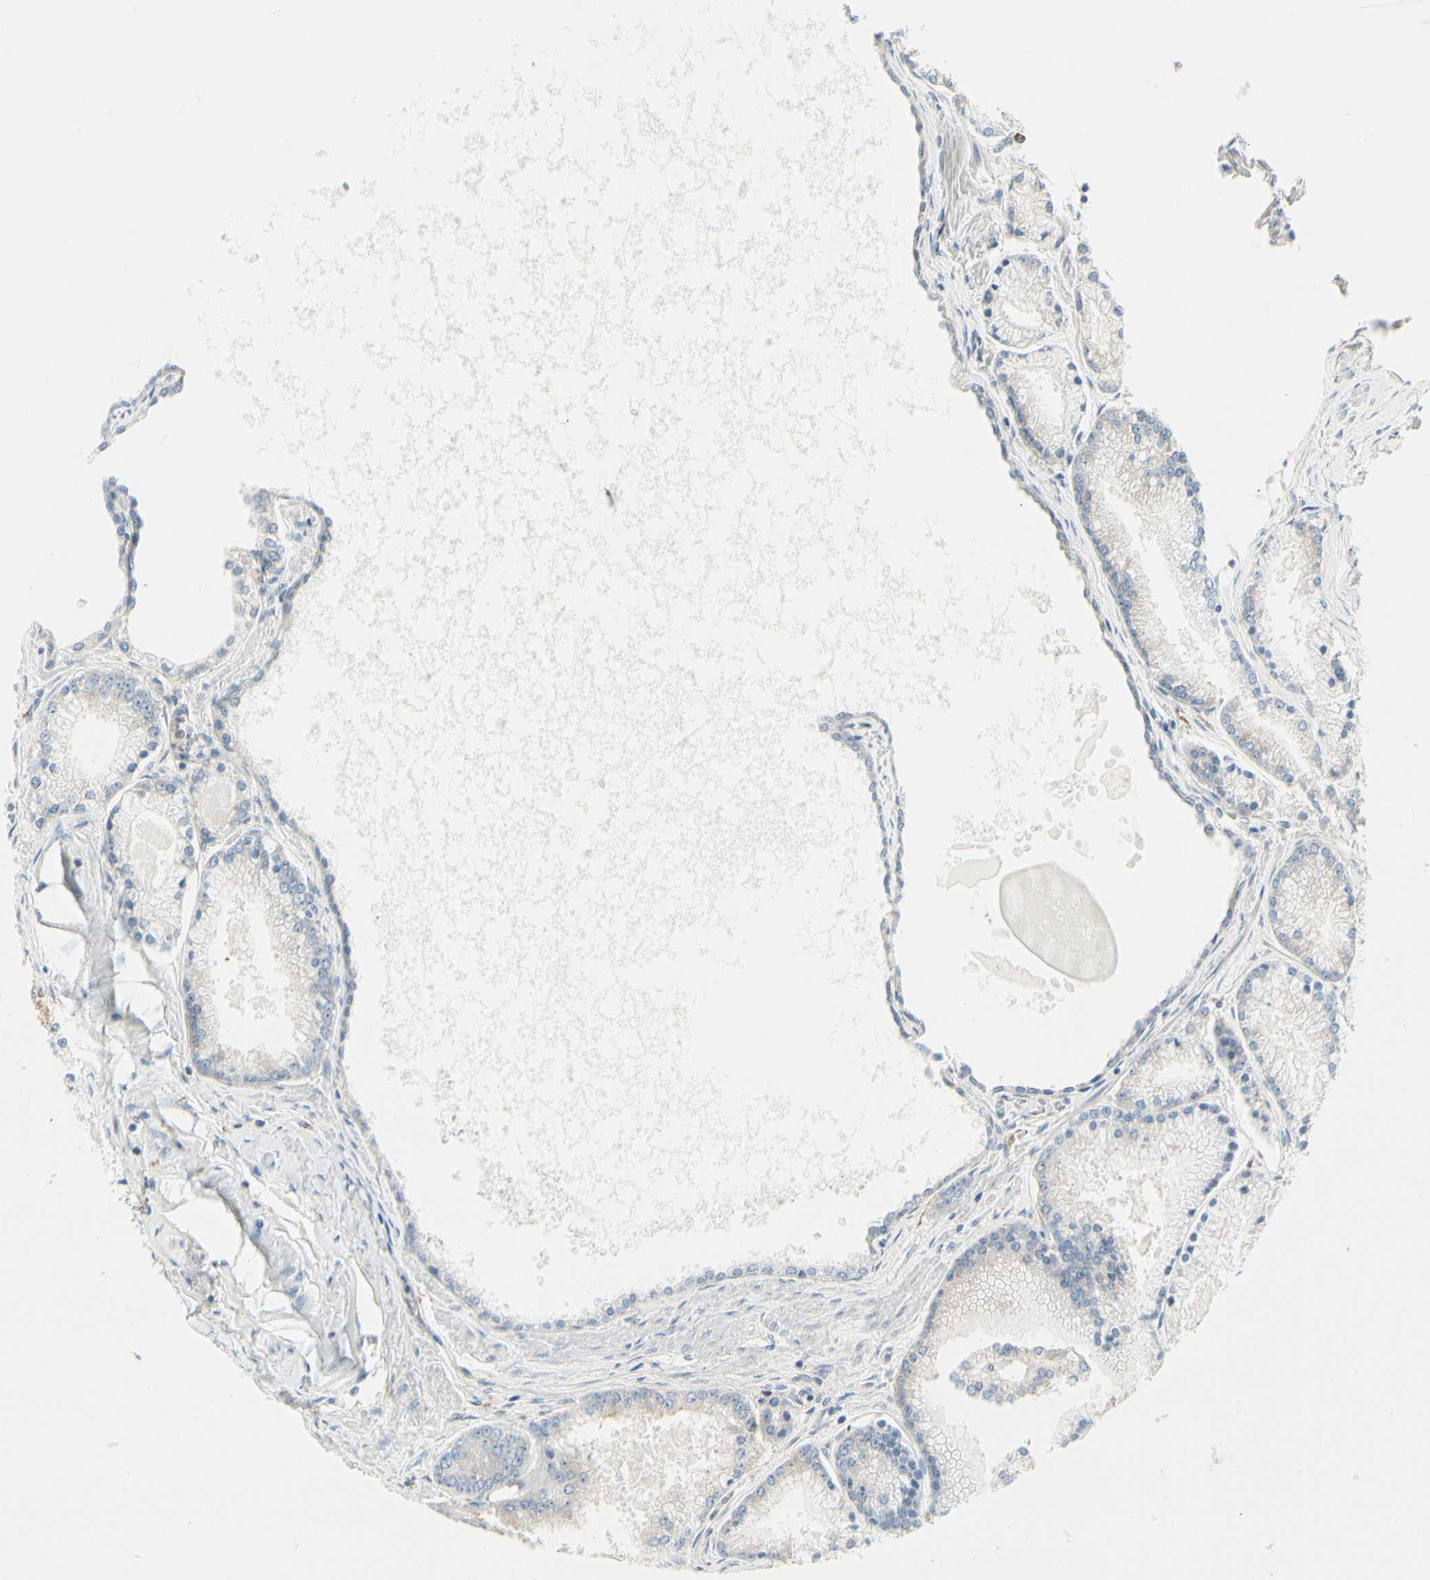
{"staining": {"intensity": "negative", "quantity": "none", "location": "none"}, "tissue": "prostate cancer", "cell_type": "Tumor cells", "image_type": "cancer", "snomed": [{"axis": "morphology", "description": "Adenocarcinoma, High grade"}, {"axis": "topography", "description": "Prostate"}], "caption": "Immunohistochemistry of adenocarcinoma (high-grade) (prostate) reveals no positivity in tumor cells.", "gene": "AGFG1", "patient": {"sex": "male", "age": 61}}